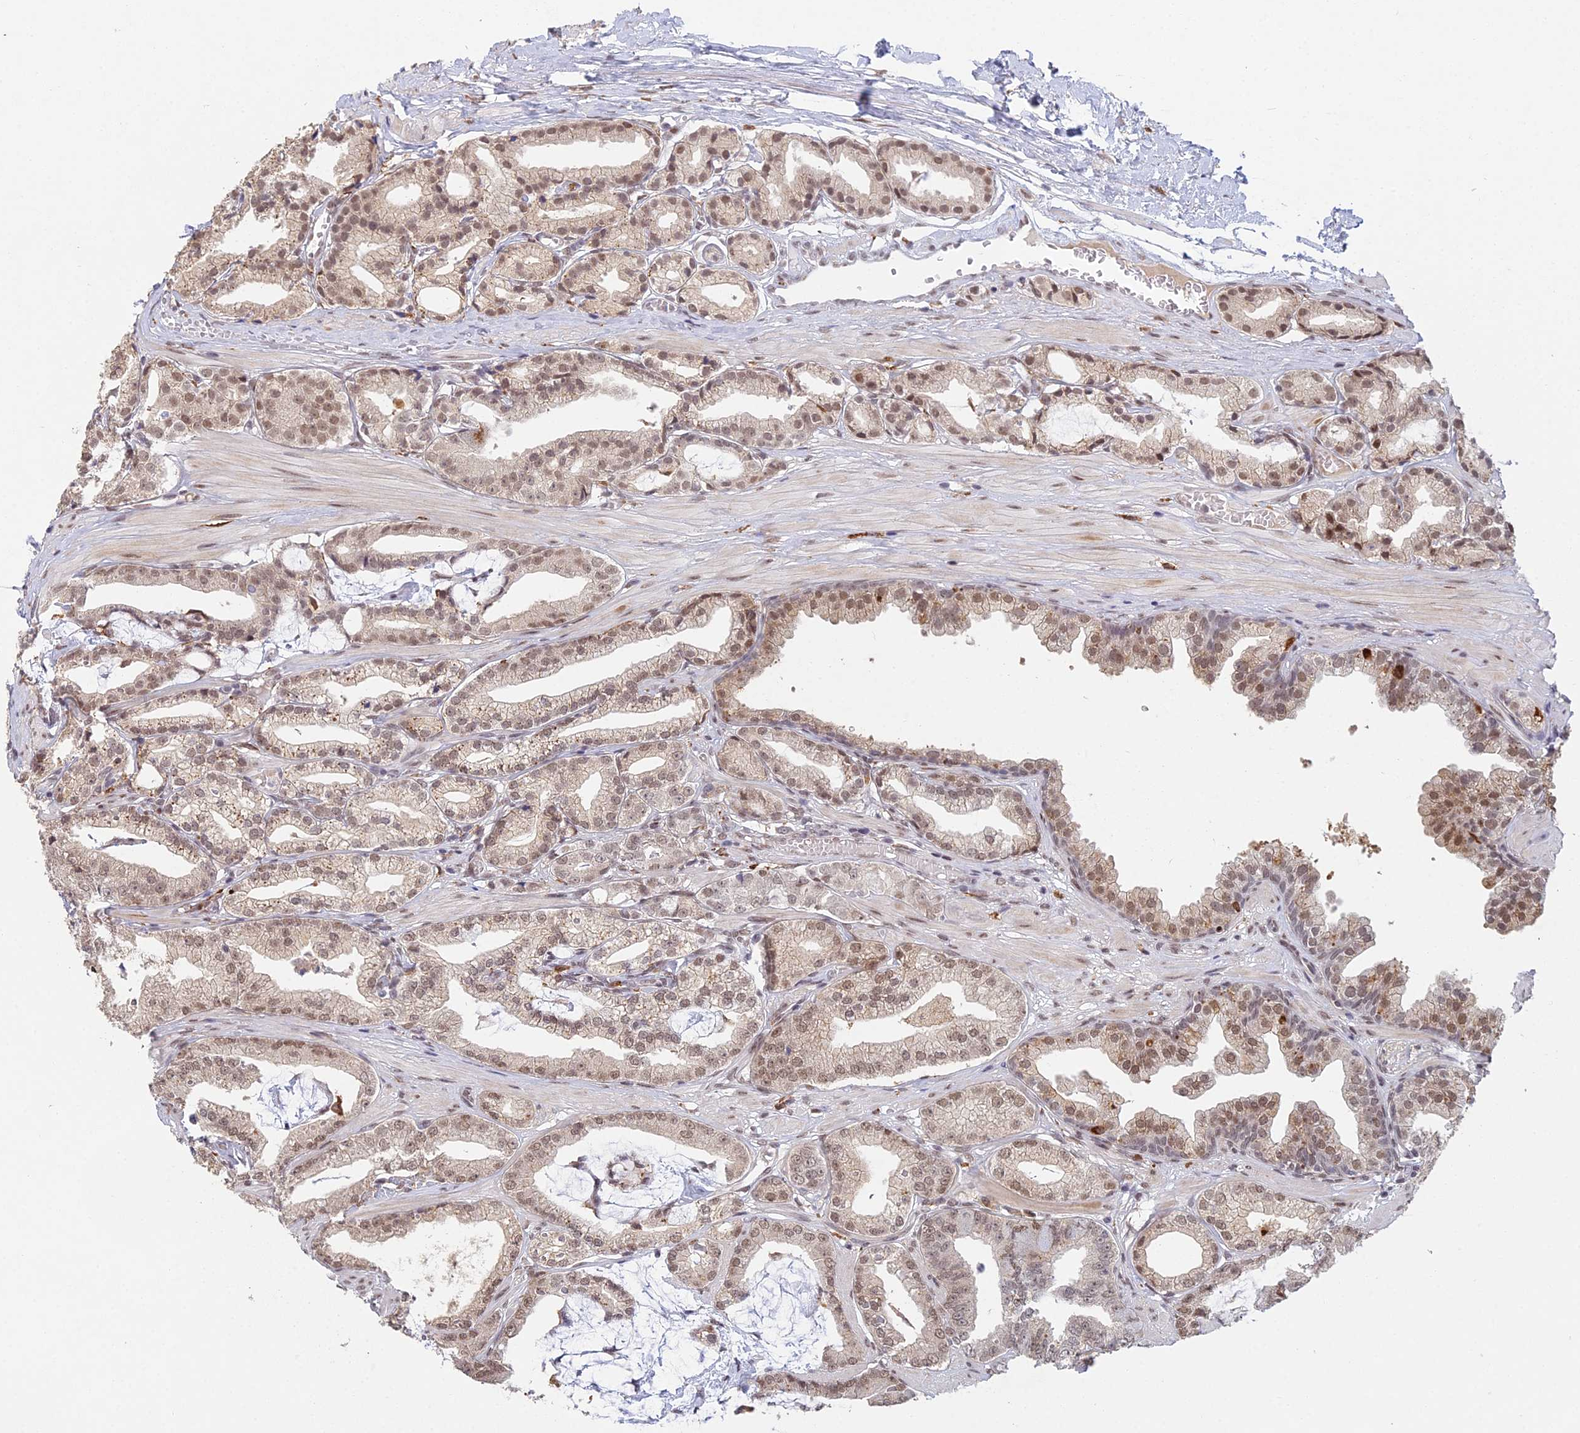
{"staining": {"intensity": "moderate", "quantity": ">75%", "location": "nuclear"}, "tissue": "prostate cancer", "cell_type": "Tumor cells", "image_type": "cancer", "snomed": [{"axis": "morphology", "description": "Adenocarcinoma, High grade"}, {"axis": "topography", "description": "Prostate"}], "caption": "Prostate high-grade adenocarcinoma tissue exhibits moderate nuclear expression in approximately >75% of tumor cells", "gene": "ABHD17A", "patient": {"sex": "male", "age": 71}}